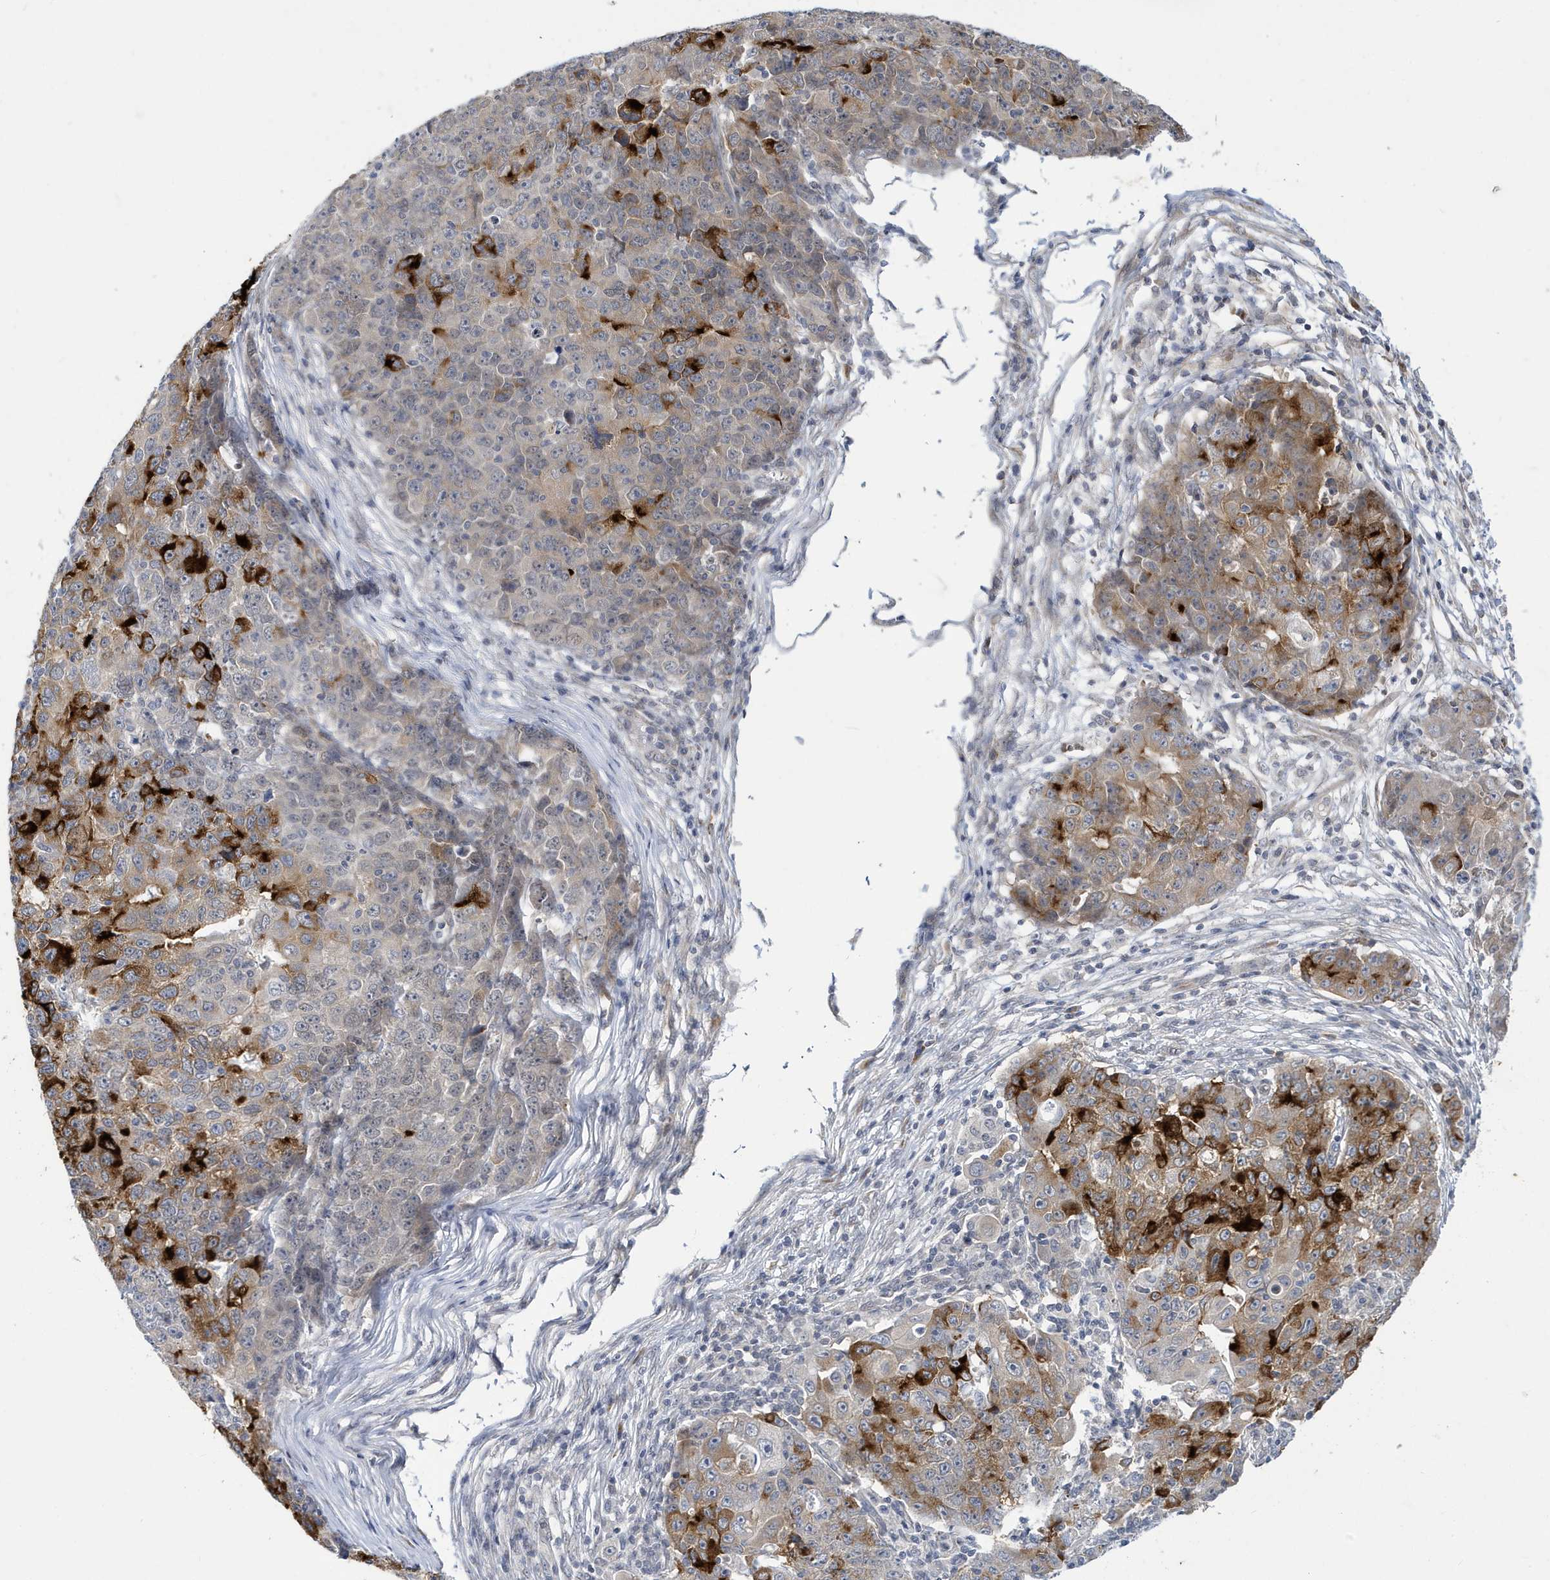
{"staining": {"intensity": "strong", "quantity": "25%-75%", "location": "cytoplasmic/membranous"}, "tissue": "ovarian cancer", "cell_type": "Tumor cells", "image_type": "cancer", "snomed": [{"axis": "morphology", "description": "Carcinoma, endometroid"}, {"axis": "topography", "description": "Ovary"}], "caption": "Immunohistochemical staining of ovarian cancer (endometroid carcinoma) displays strong cytoplasmic/membranous protein positivity in approximately 25%-75% of tumor cells.", "gene": "ZNF654", "patient": {"sex": "female", "age": 42}}